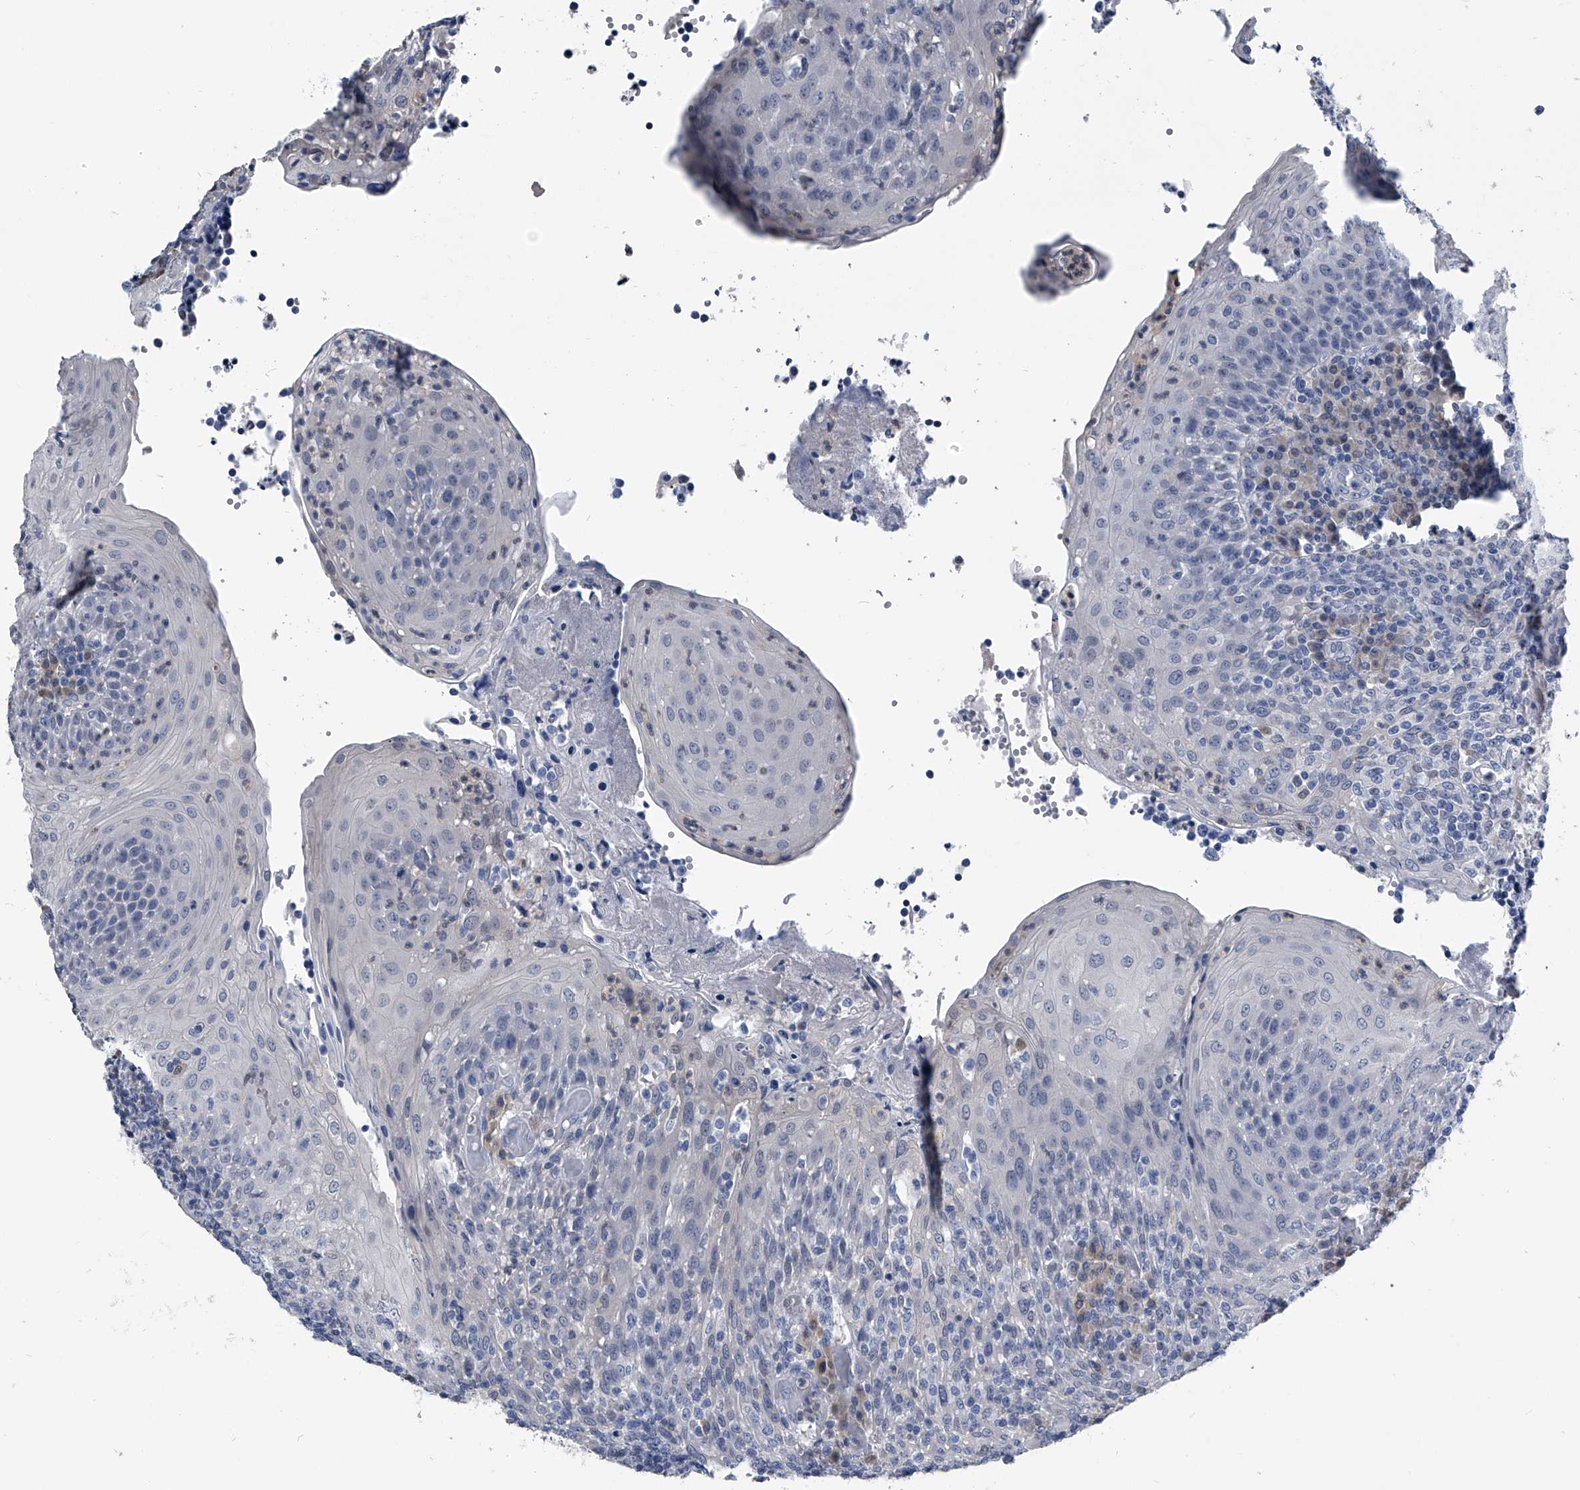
{"staining": {"intensity": "negative", "quantity": "none", "location": "none"}, "tissue": "tonsil", "cell_type": "Germinal center cells", "image_type": "normal", "snomed": [{"axis": "morphology", "description": "Normal tissue, NOS"}, {"axis": "topography", "description": "Tonsil"}], "caption": "Immunohistochemistry of unremarkable tonsil exhibits no staining in germinal center cells.", "gene": "PDXK", "patient": {"sex": "female", "age": 19}}